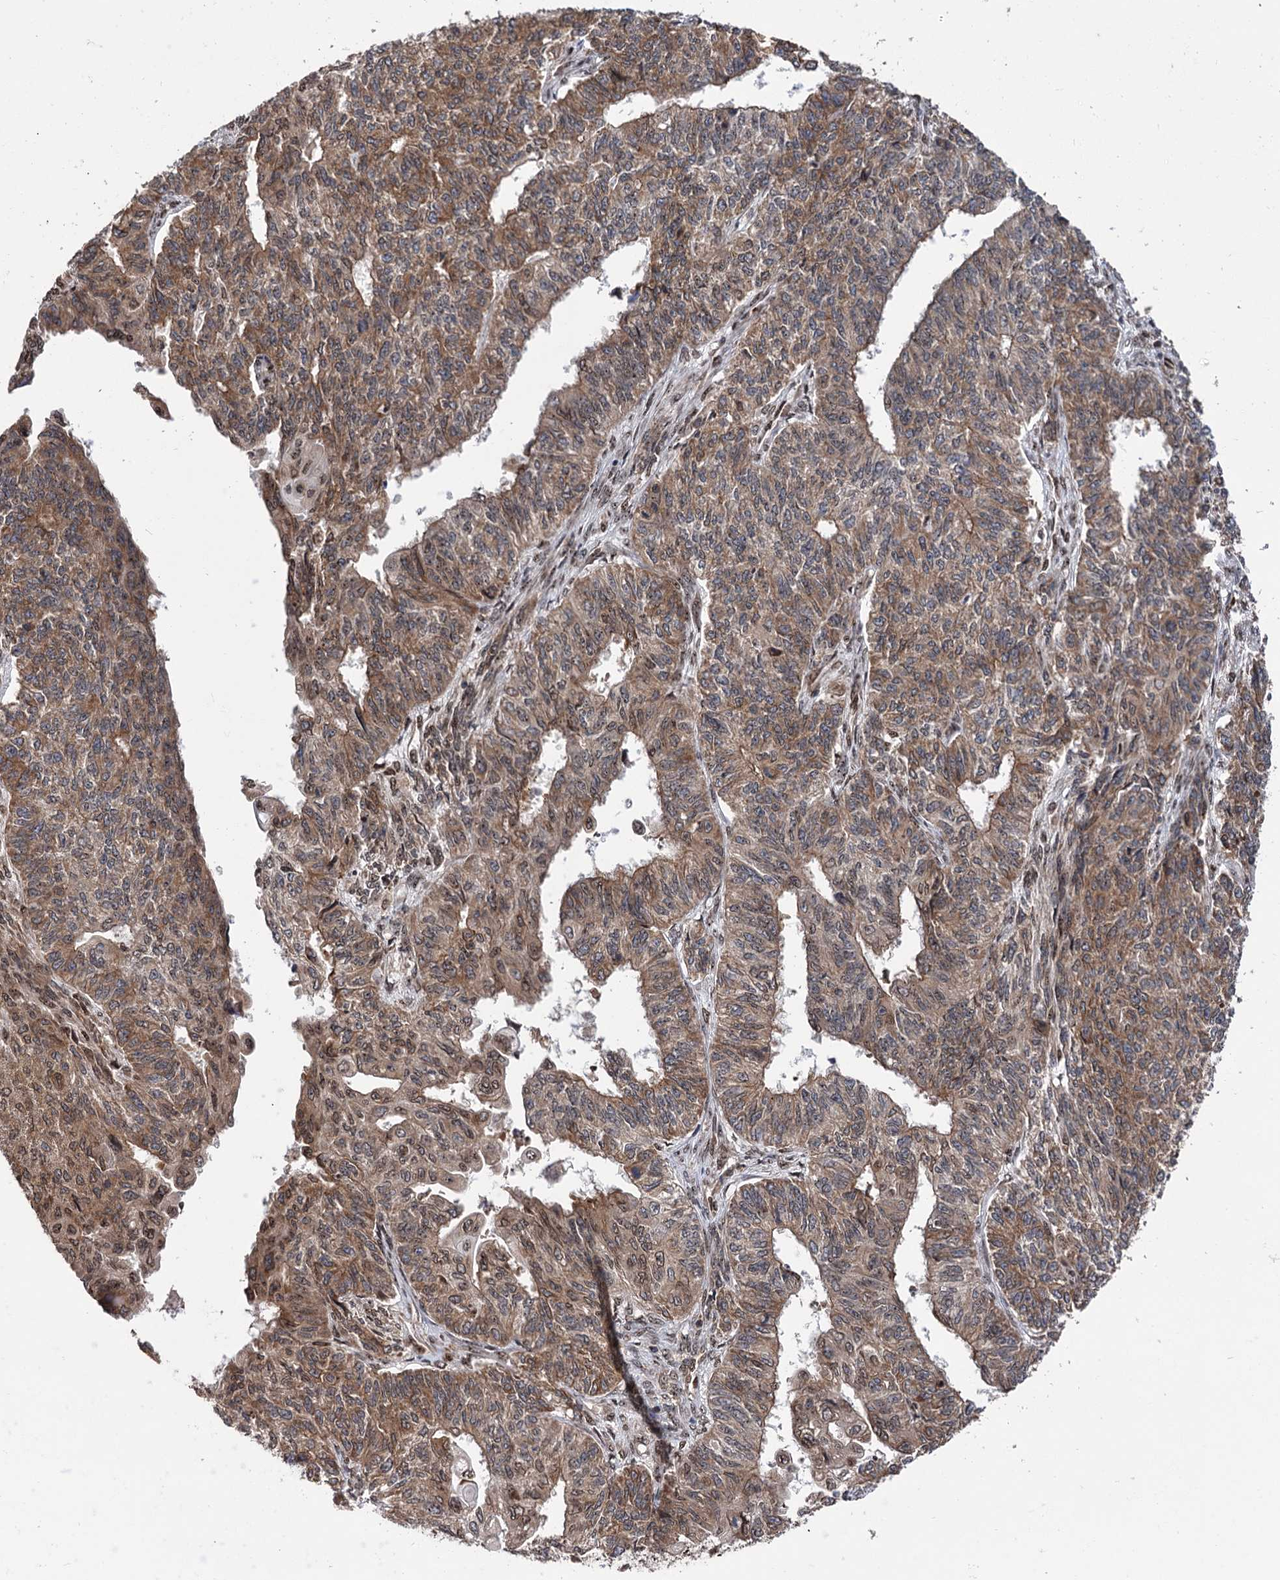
{"staining": {"intensity": "moderate", "quantity": ">75%", "location": "cytoplasmic/membranous"}, "tissue": "endometrial cancer", "cell_type": "Tumor cells", "image_type": "cancer", "snomed": [{"axis": "morphology", "description": "Adenocarcinoma, NOS"}, {"axis": "topography", "description": "Endometrium"}], "caption": "Immunohistochemical staining of human endometrial cancer (adenocarcinoma) exhibits moderate cytoplasmic/membranous protein positivity in about >75% of tumor cells. (DAB IHC with brightfield microscopy, high magnification).", "gene": "MESD", "patient": {"sex": "female", "age": 32}}